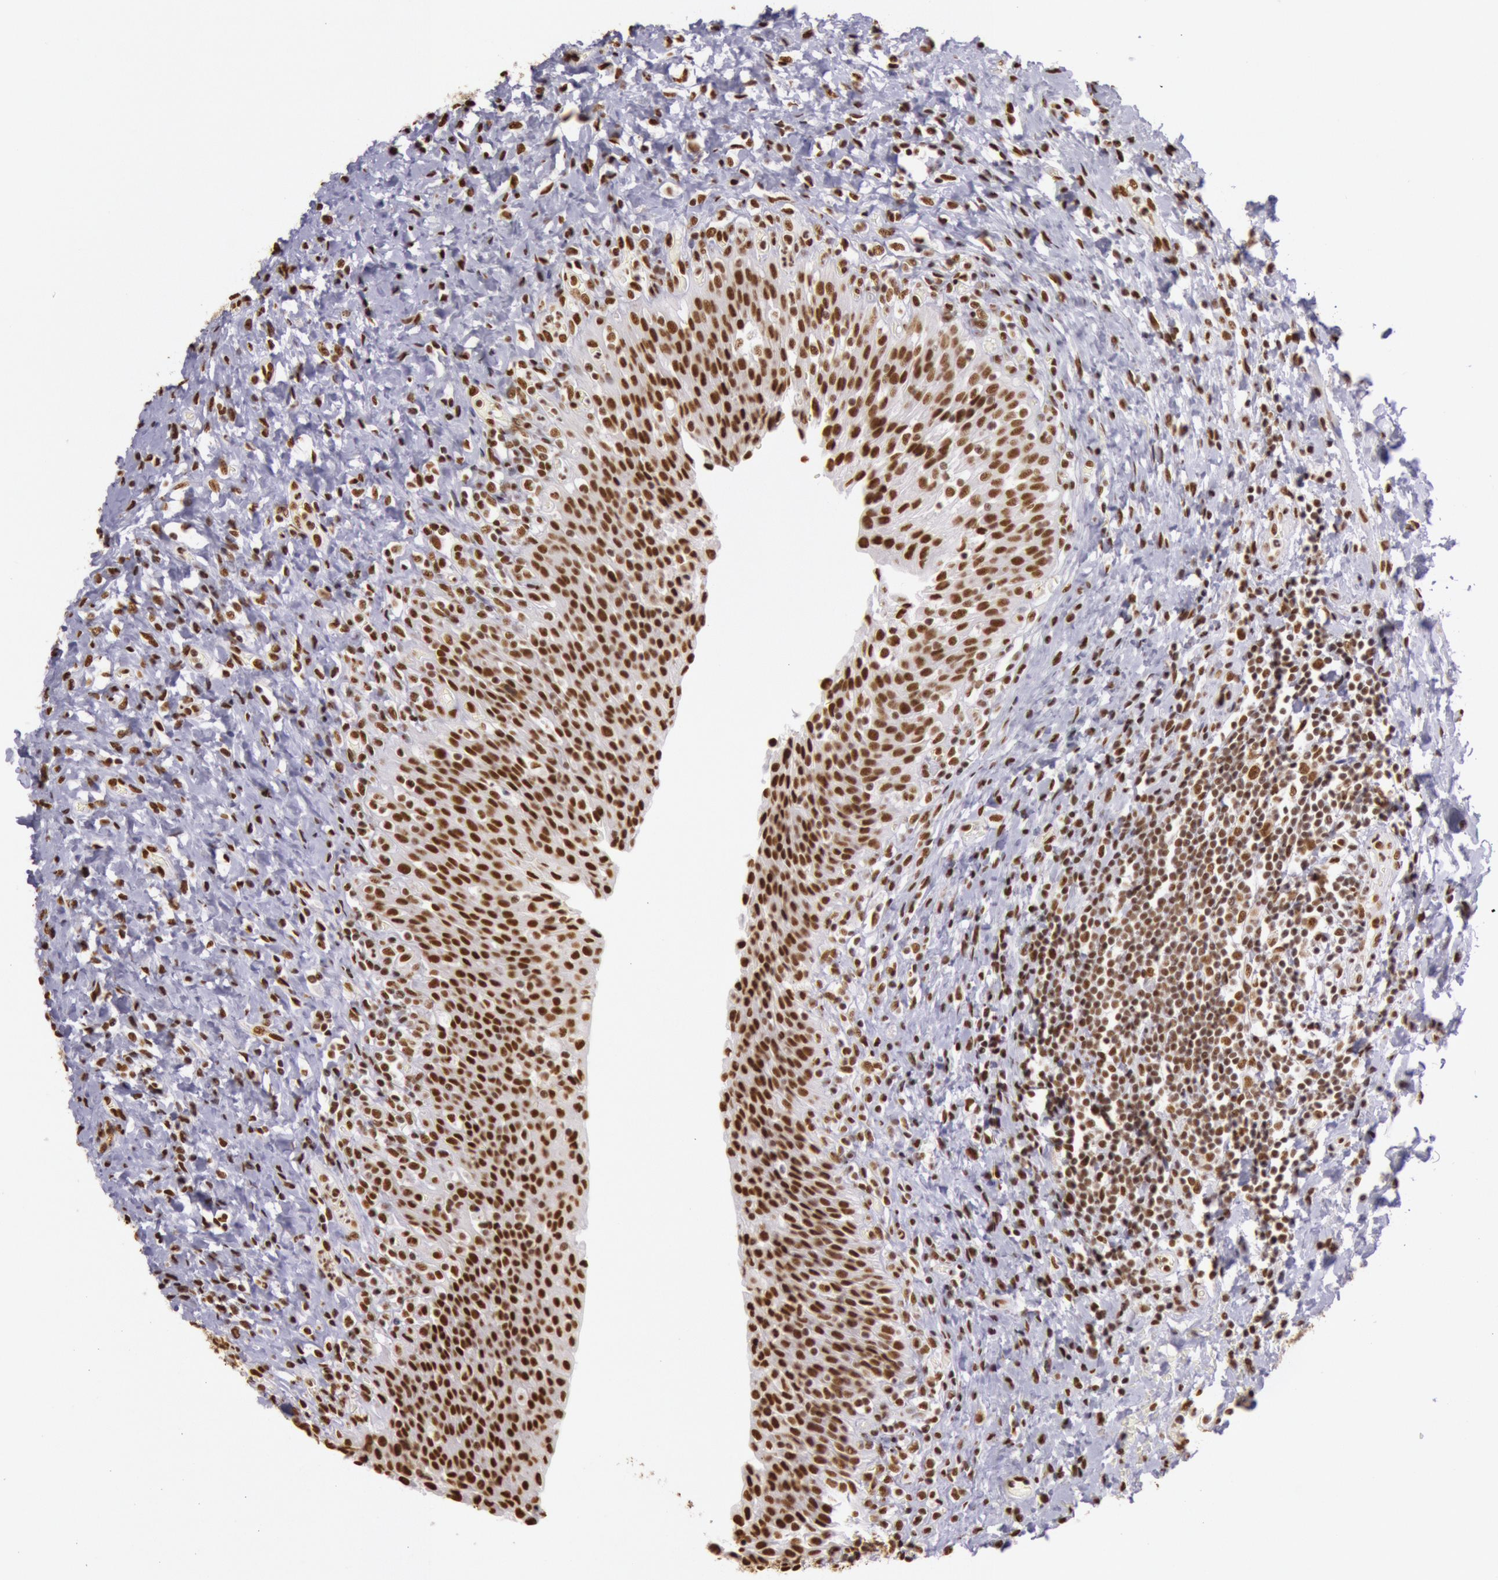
{"staining": {"intensity": "strong", "quantity": ">75%", "location": "nuclear"}, "tissue": "urinary bladder", "cell_type": "Urothelial cells", "image_type": "normal", "snomed": [{"axis": "morphology", "description": "Normal tissue, NOS"}, {"axis": "topography", "description": "Urinary bladder"}], "caption": "Urinary bladder was stained to show a protein in brown. There is high levels of strong nuclear expression in approximately >75% of urothelial cells. The staining is performed using DAB (3,3'-diaminobenzidine) brown chromogen to label protein expression. The nuclei are counter-stained blue using hematoxylin.", "gene": "HNRNPH1", "patient": {"sex": "male", "age": 51}}